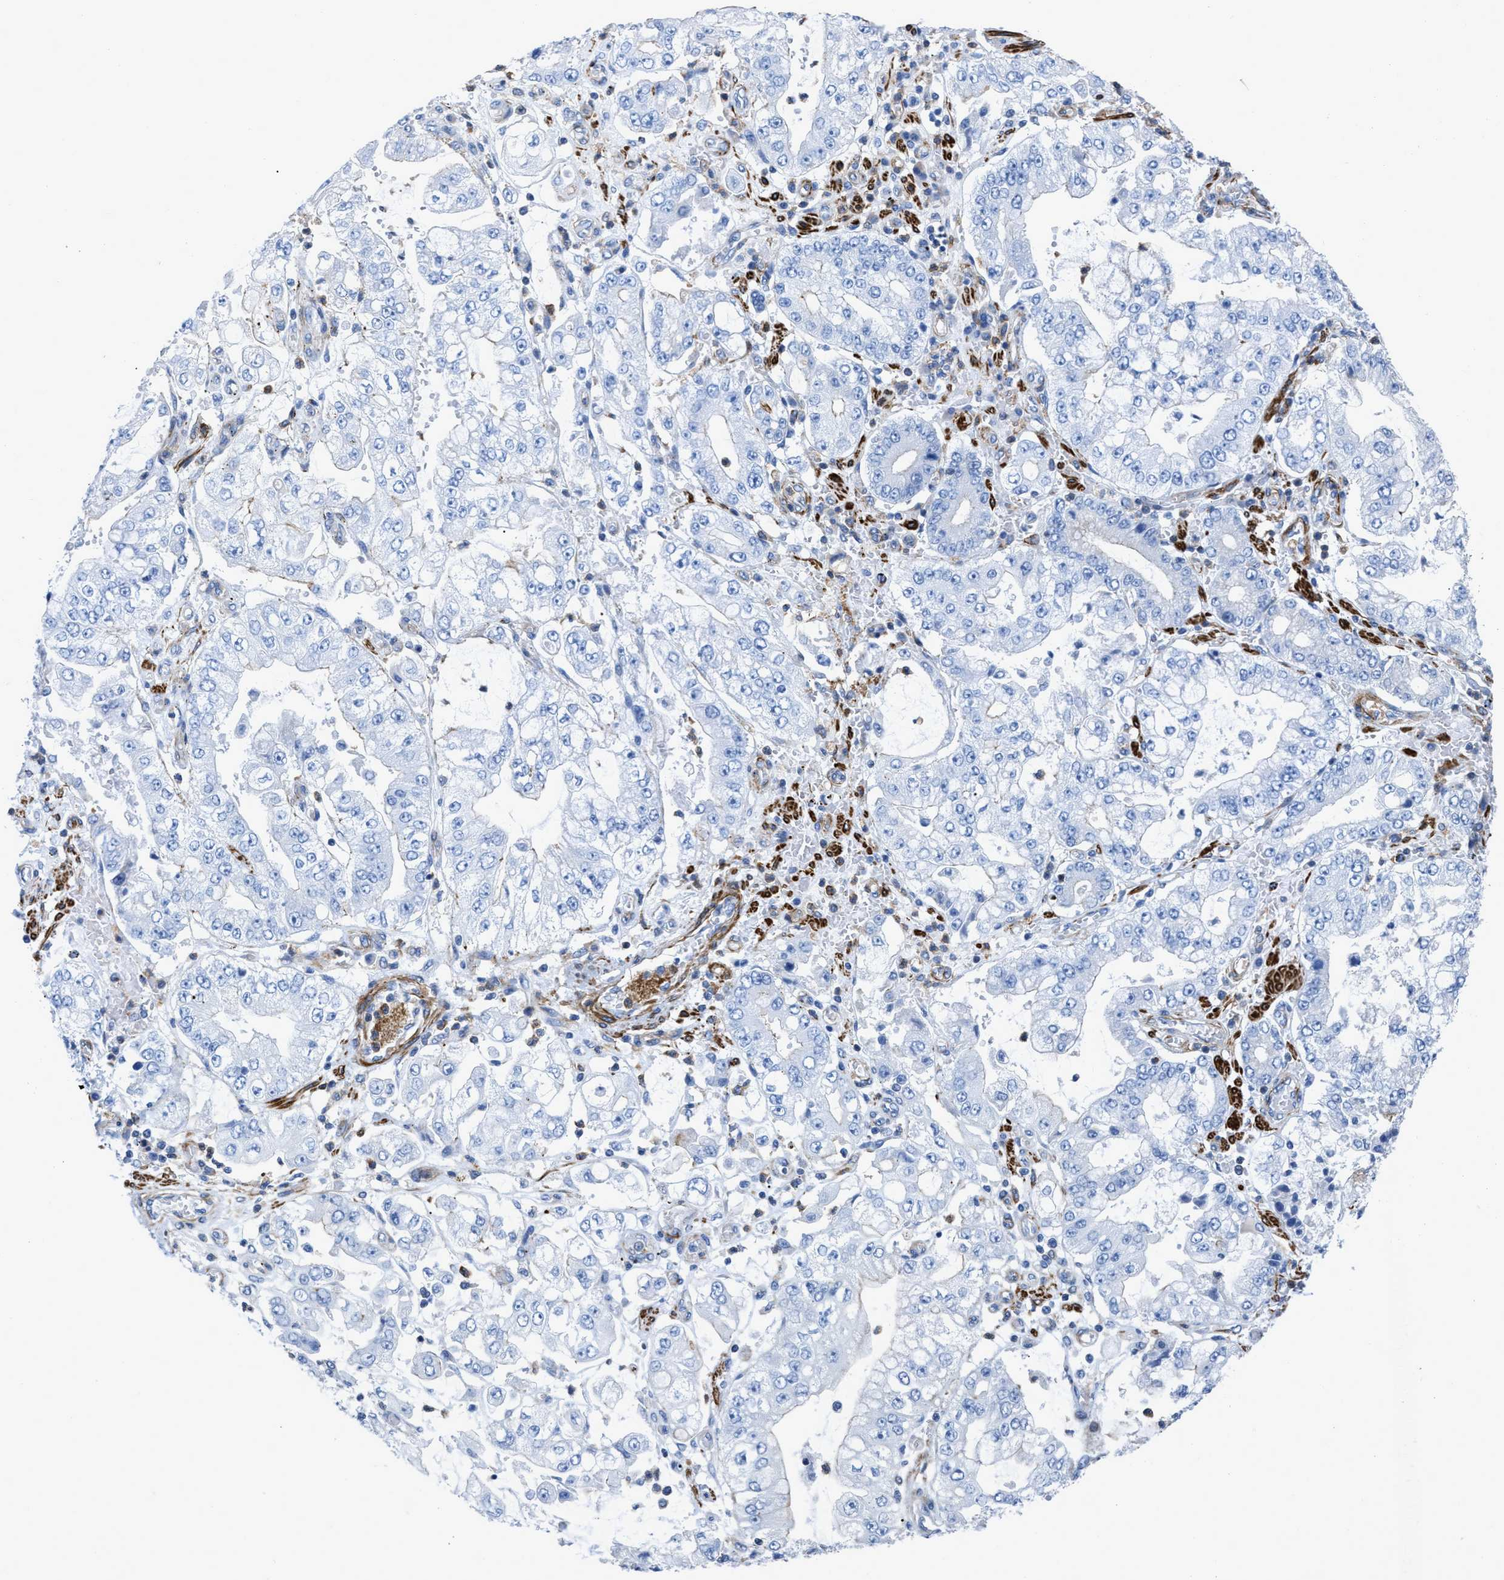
{"staining": {"intensity": "negative", "quantity": "none", "location": "none"}, "tissue": "stomach cancer", "cell_type": "Tumor cells", "image_type": "cancer", "snomed": [{"axis": "morphology", "description": "Adenocarcinoma, NOS"}, {"axis": "topography", "description": "Stomach"}], "caption": "The photomicrograph demonstrates no significant staining in tumor cells of stomach cancer.", "gene": "PRMT2", "patient": {"sex": "male", "age": 76}}